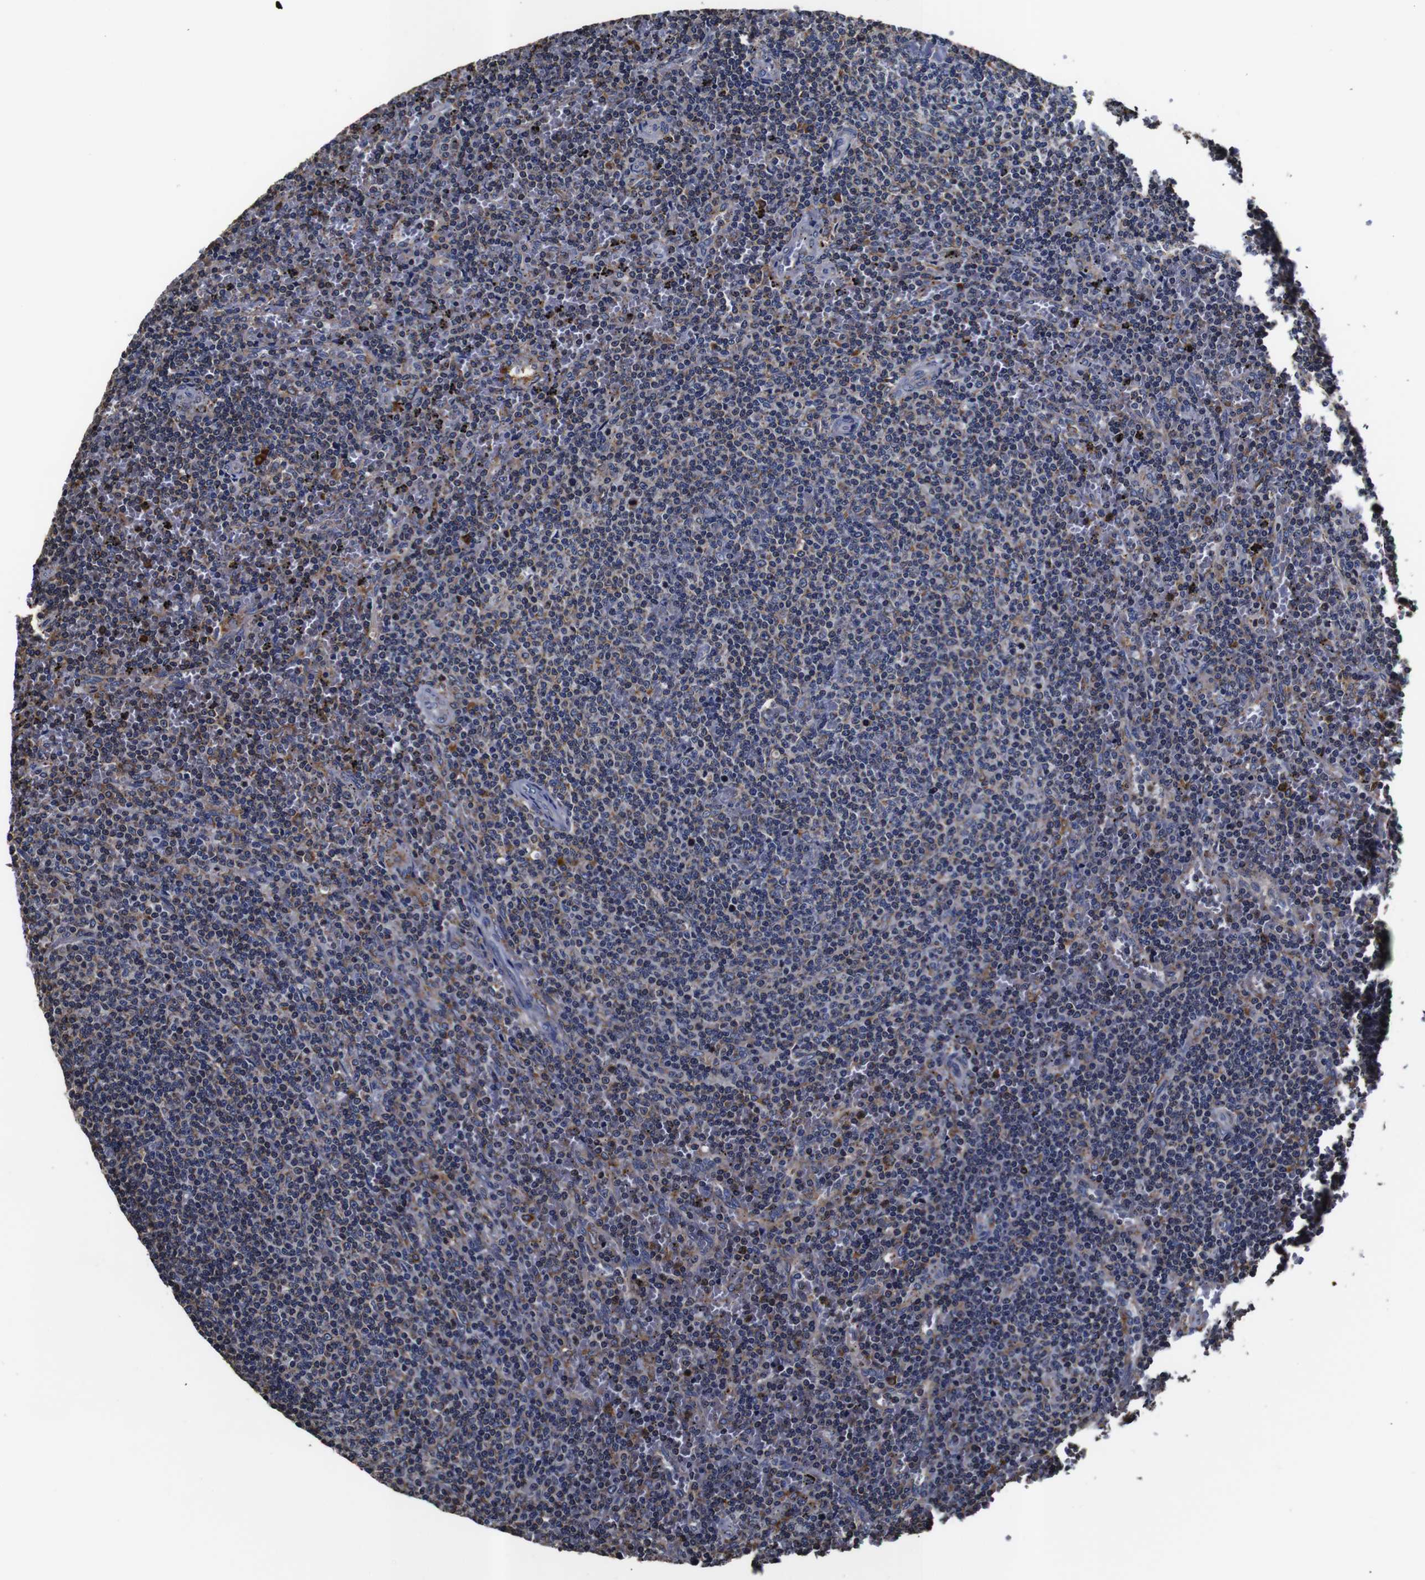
{"staining": {"intensity": "weak", "quantity": "<25%", "location": "cytoplasmic/membranous"}, "tissue": "lymphoma", "cell_type": "Tumor cells", "image_type": "cancer", "snomed": [{"axis": "morphology", "description": "Malignant lymphoma, non-Hodgkin's type, Low grade"}, {"axis": "topography", "description": "Spleen"}], "caption": "Tumor cells are negative for protein expression in human lymphoma.", "gene": "PPIB", "patient": {"sex": "female", "age": 50}}